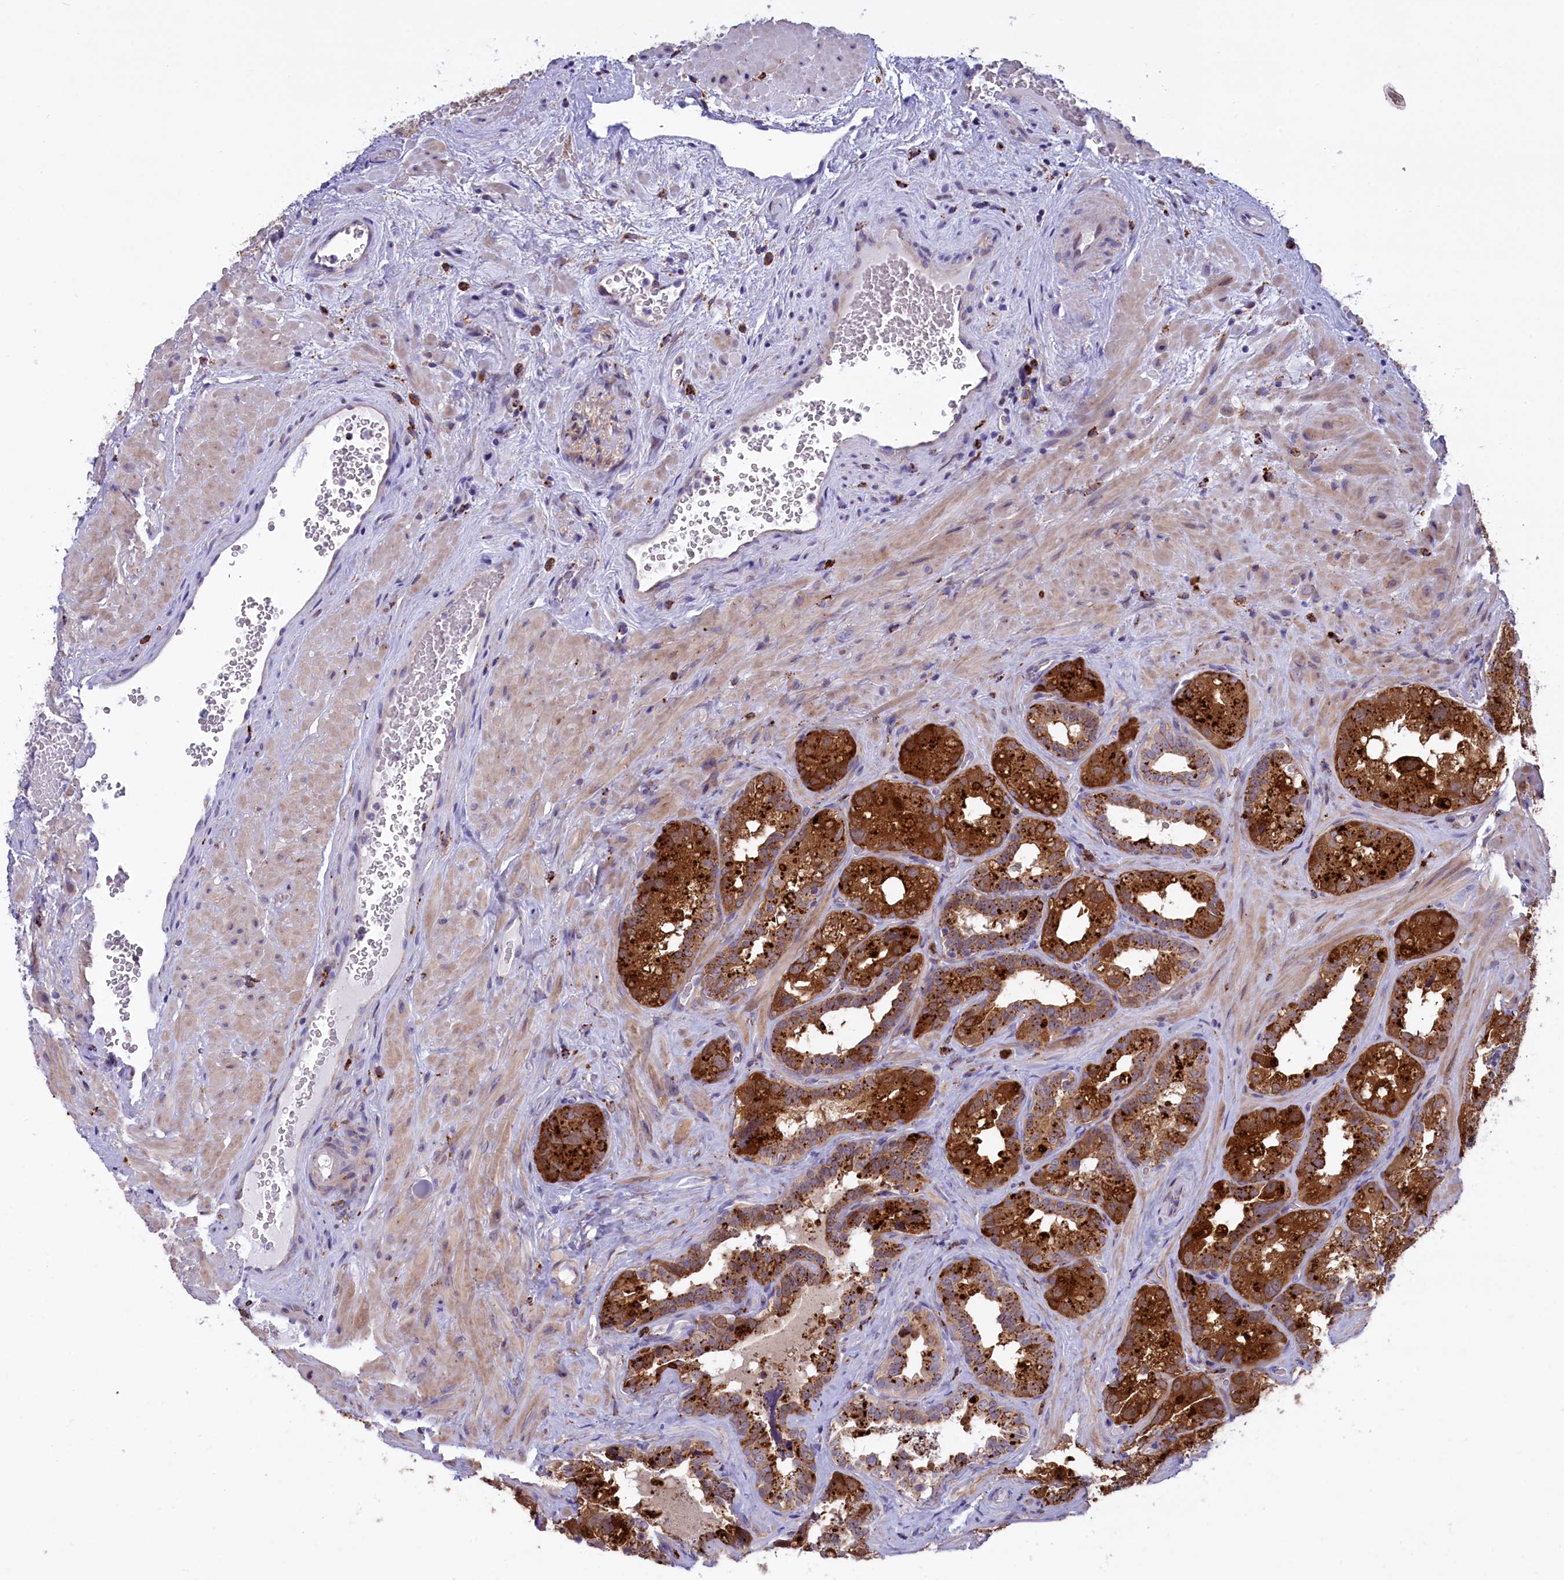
{"staining": {"intensity": "moderate", "quantity": ">75%", "location": "cytoplasmic/membranous"}, "tissue": "seminal vesicle", "cell_type": "Glandular cells", "image_type": "normal", "snomed": [{"axis": "morphology", "description": "Normal tissue, NOS"}, {"axis": "topography", "description": "Seminal veicle"}, {"axis": "topography", "description": "Peripheral nerve tissue"}], "caption": "This image exhibits IHC staining of normal human seminal vesicle, with medium moderate cytoplasmic/membranous positivity in approximately >75% of glandular cells.", "gene": "MAN2B1", "patient": {"sex": "male", "age": 67}}